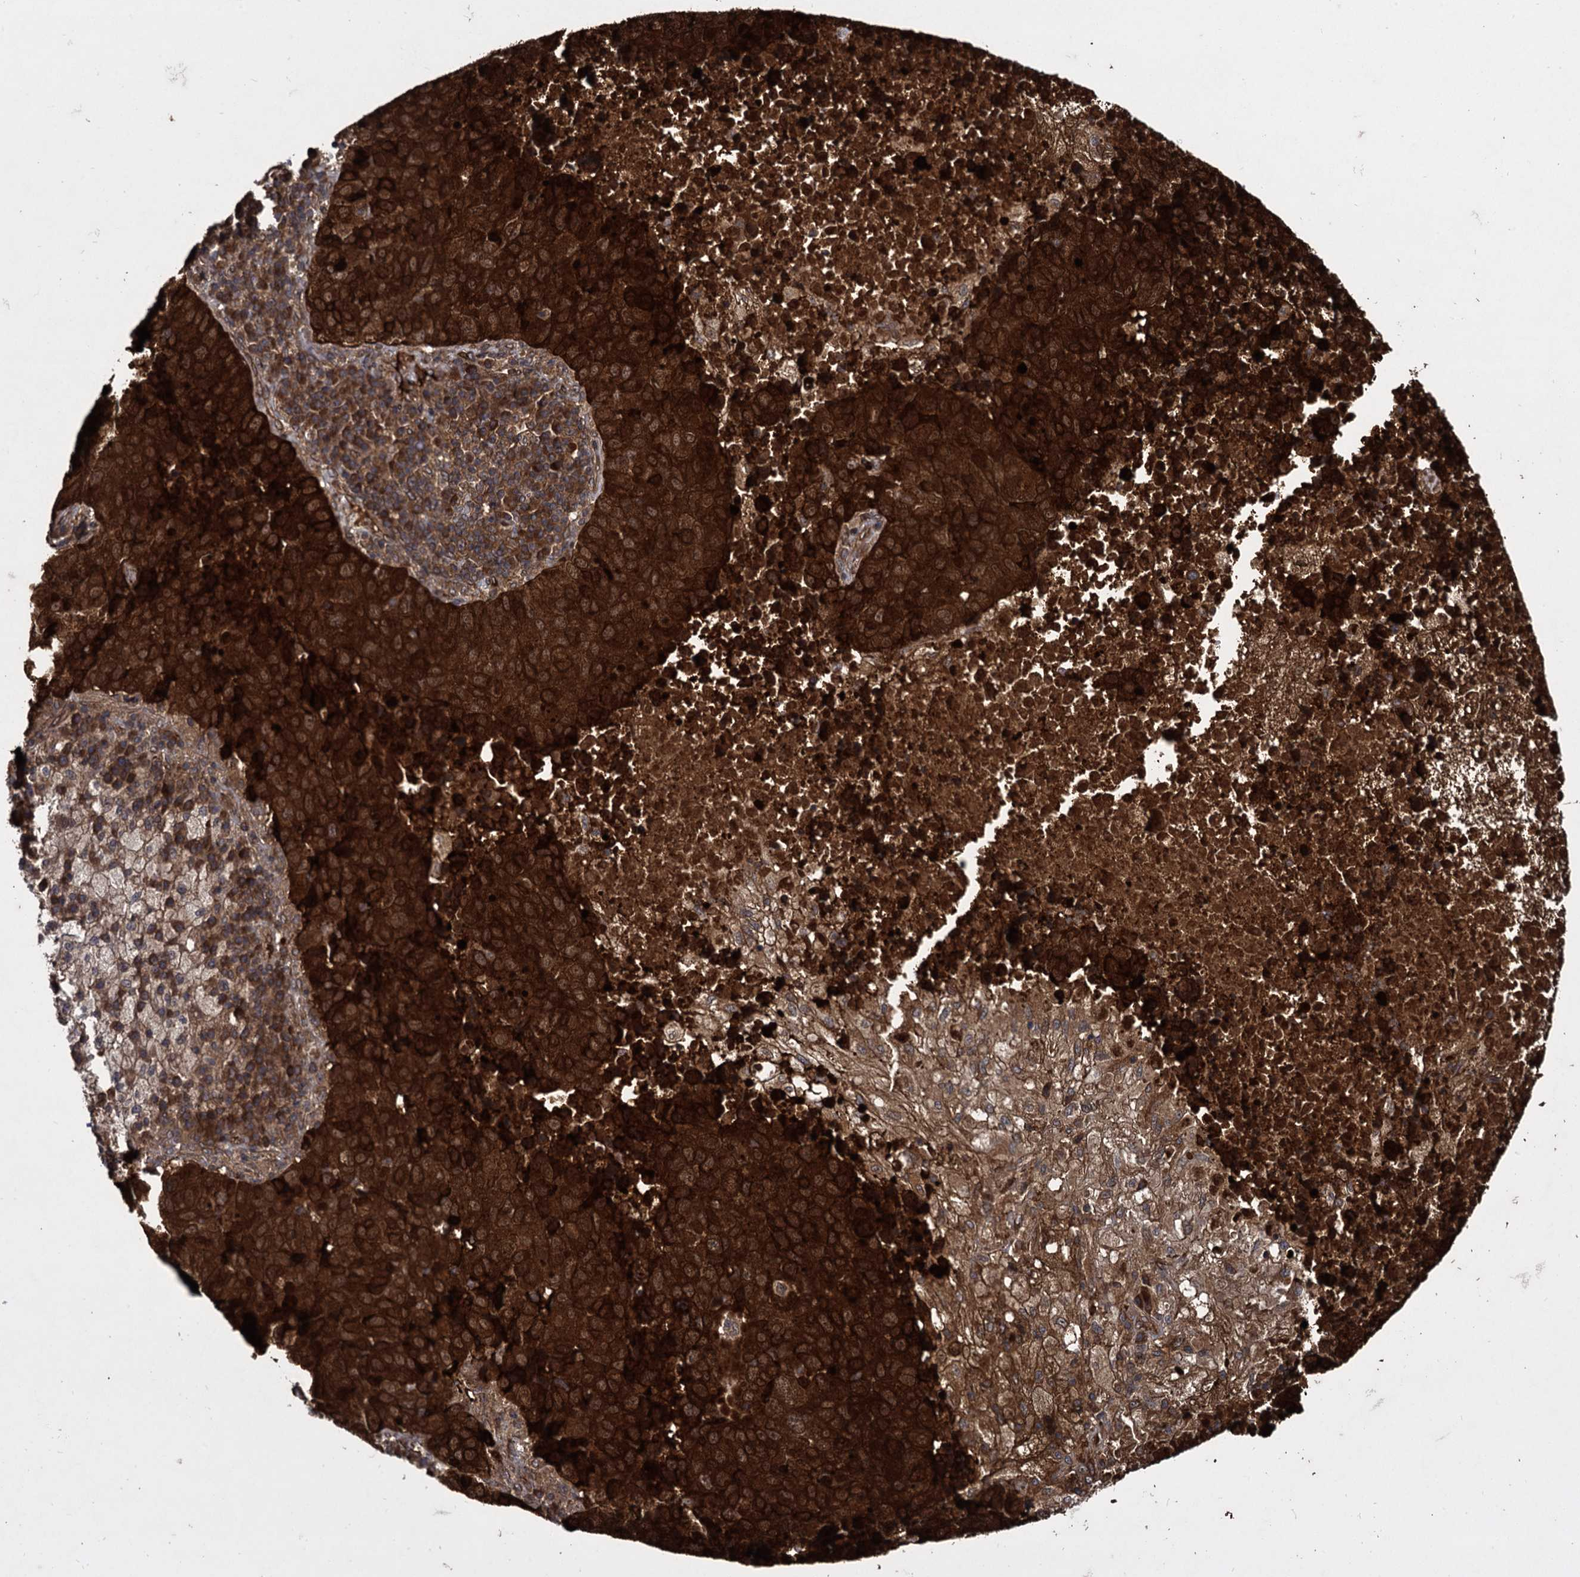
{"staining": {"intensity": "strong", "quantity": ">75%", "location": "cytoplasmic/membranous"}, "tissue": "lung cancer", "cell_type": "Tumor cells", "image_type": "cancer", "snomed": [{"axis": "morphology", "description": "Squamous cell carcinoma, NOS"}, {"axis": "topography", "description": "Lung"}], "caption": "Human squamous cell carcinoma (lung) stained with a protein marker displays strong staining in tumor cells.", "gene": "DCP1B", "patient": {"sex": "male", "age": 73}}